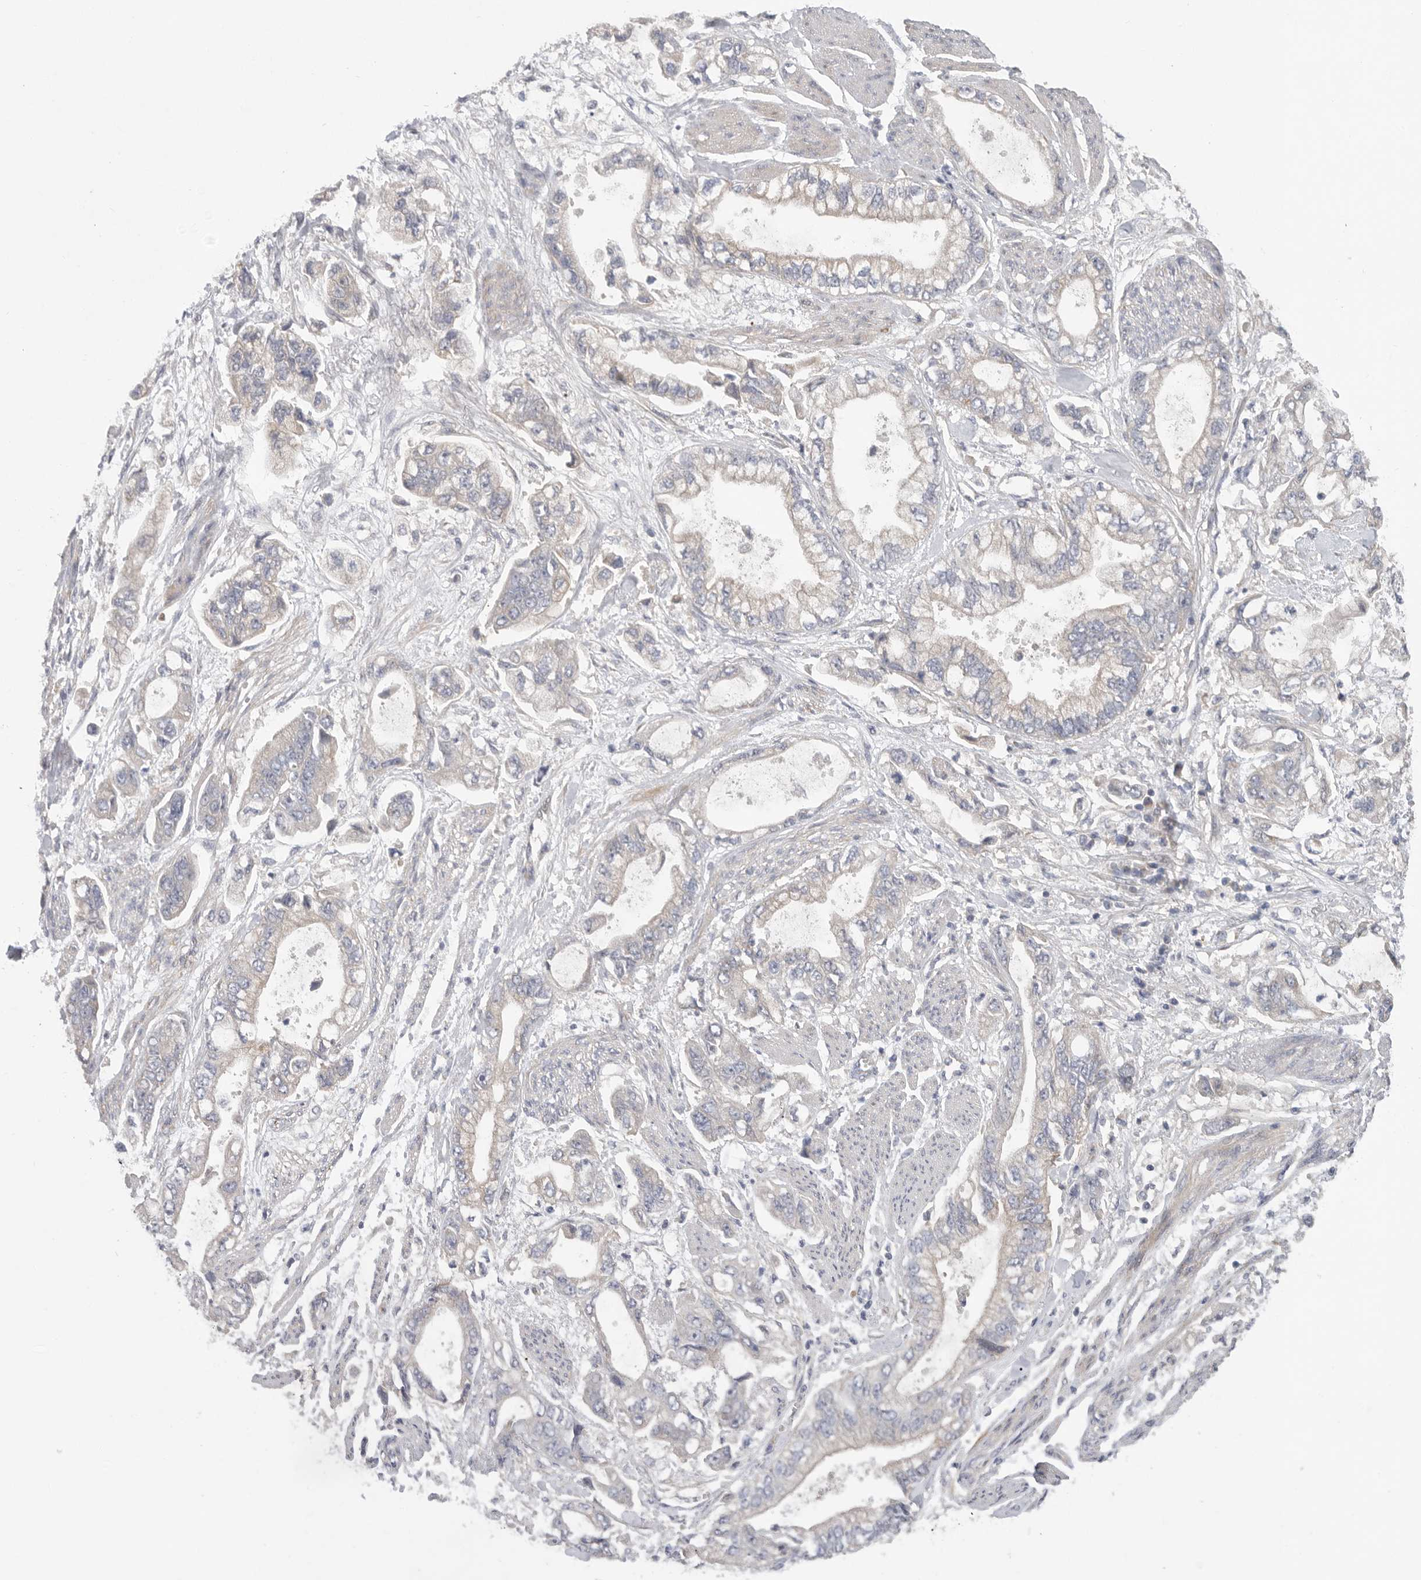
{"staining": {"intensity": "negative", "quantity": "none", "location": "none"}, "tissue": "stomach cancer", "cell_type": "Tumor cells", "image_type": "cancer", "snomed": [{"axis": "morphology", "description": "Normal tissue, NOS"}, {"axis": "morphology", "description": "Adenocarcinoma, NOS"}, {"axis": "topography", "description": "Stomach"}], "caption": "Micrograph shows no significant protein positivity in tumor cells of stomach cancer. (Brightfield microscopy of DAB (3,3'-diaminobenzidine) immunohistochemistry (IHC) at high magnification).", "gene": "MTFR1L", "patient": {"sex": "male", "age": 62}}